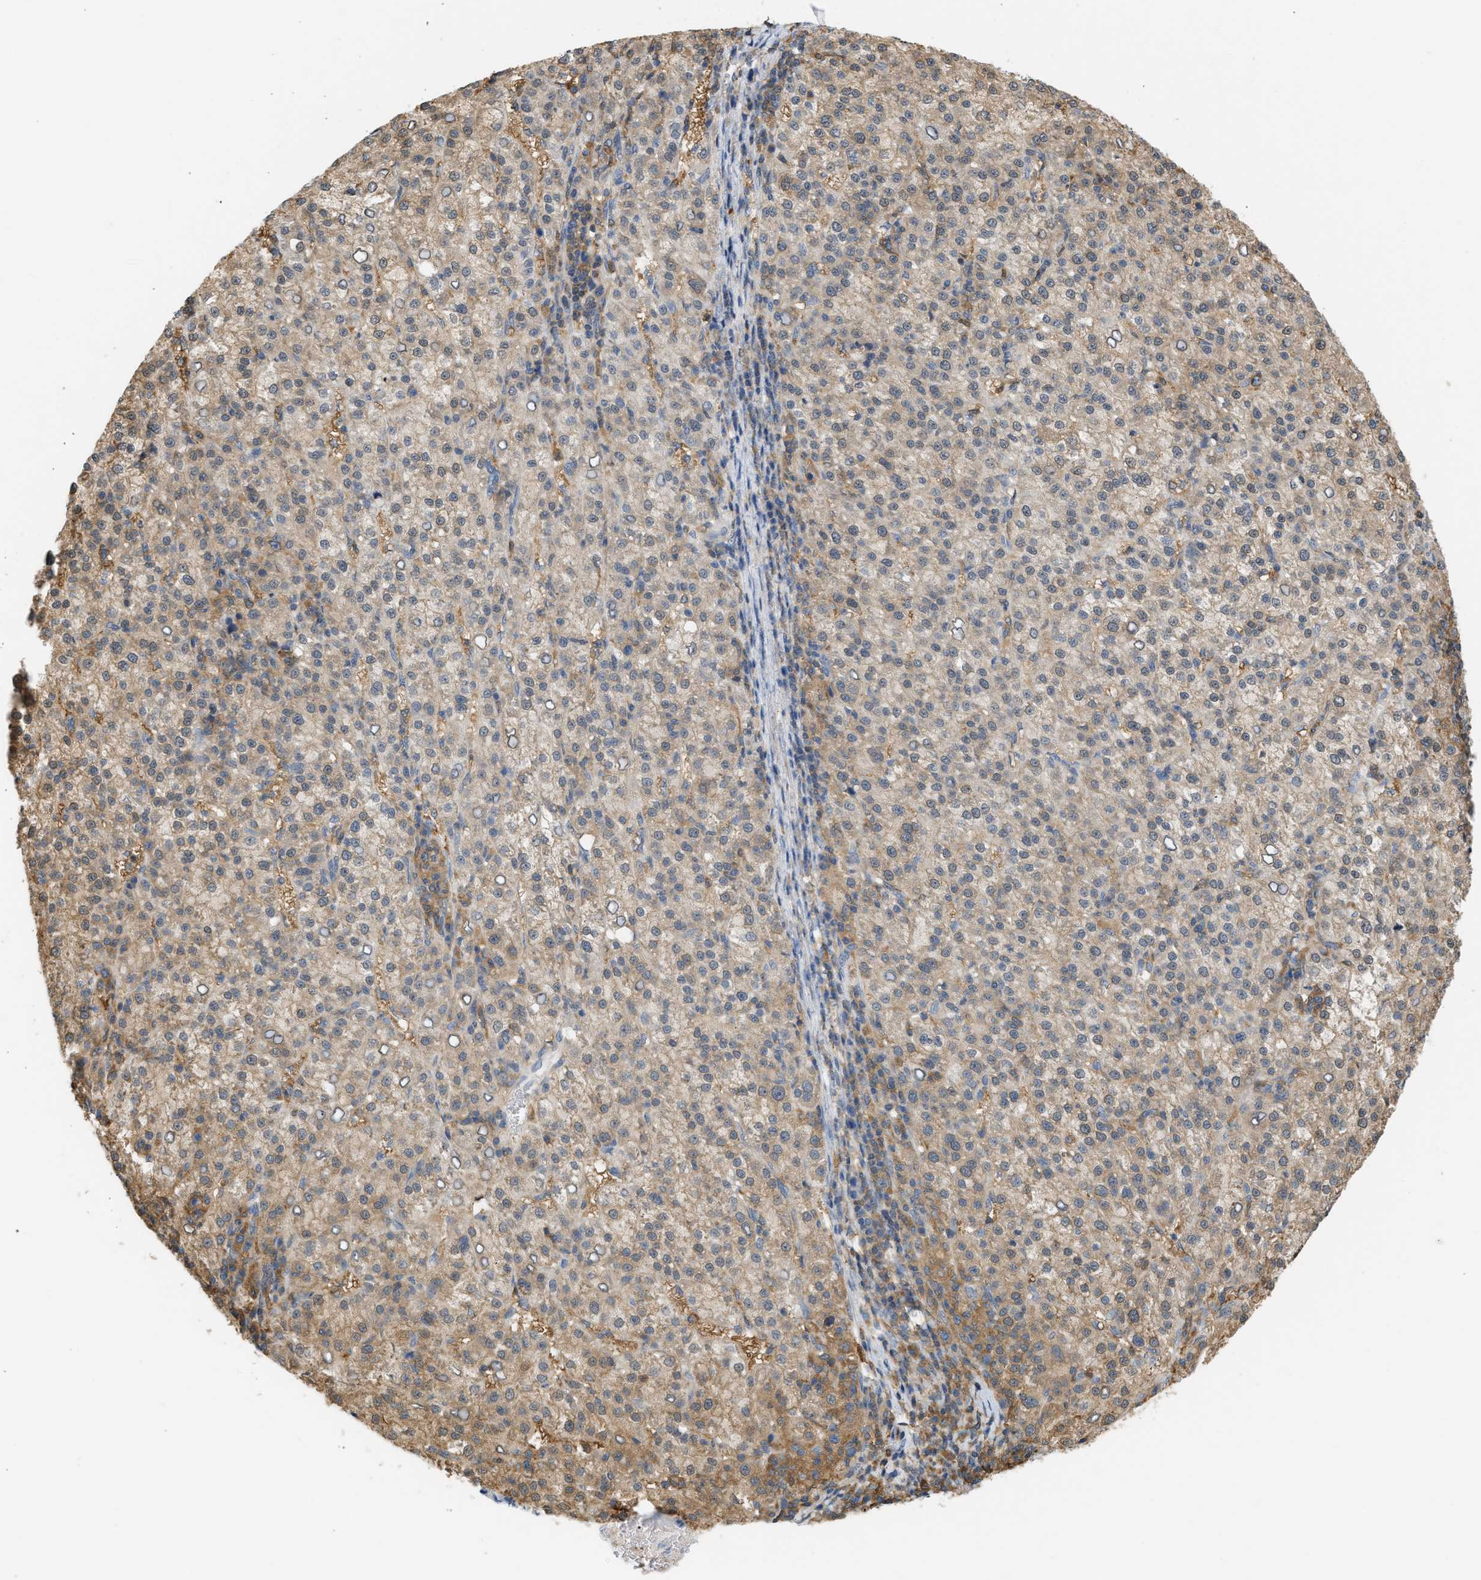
{"staining": {"intensity": "weak", "quantity": ">75%", "location": "cytoplasmic/membranous"}, "tissue": "liver cancer", "cell_type": "Tumor cells", "image_type": "cancer", "snomed": [{"axis": "morphology", "description": "Carcinoma, Hepatocellular, NOS"}, {"axis": "topography", "description": "Liver"}], "caption": "Tumor cells demonstrate weak cytoplasmic/membranous staining in about >75% of cells in hepatocellular carcinoma (liver). Nuclei are stained in blue.", "gene": "ENO1", "patient": {"sex": "female", "age": 58}}